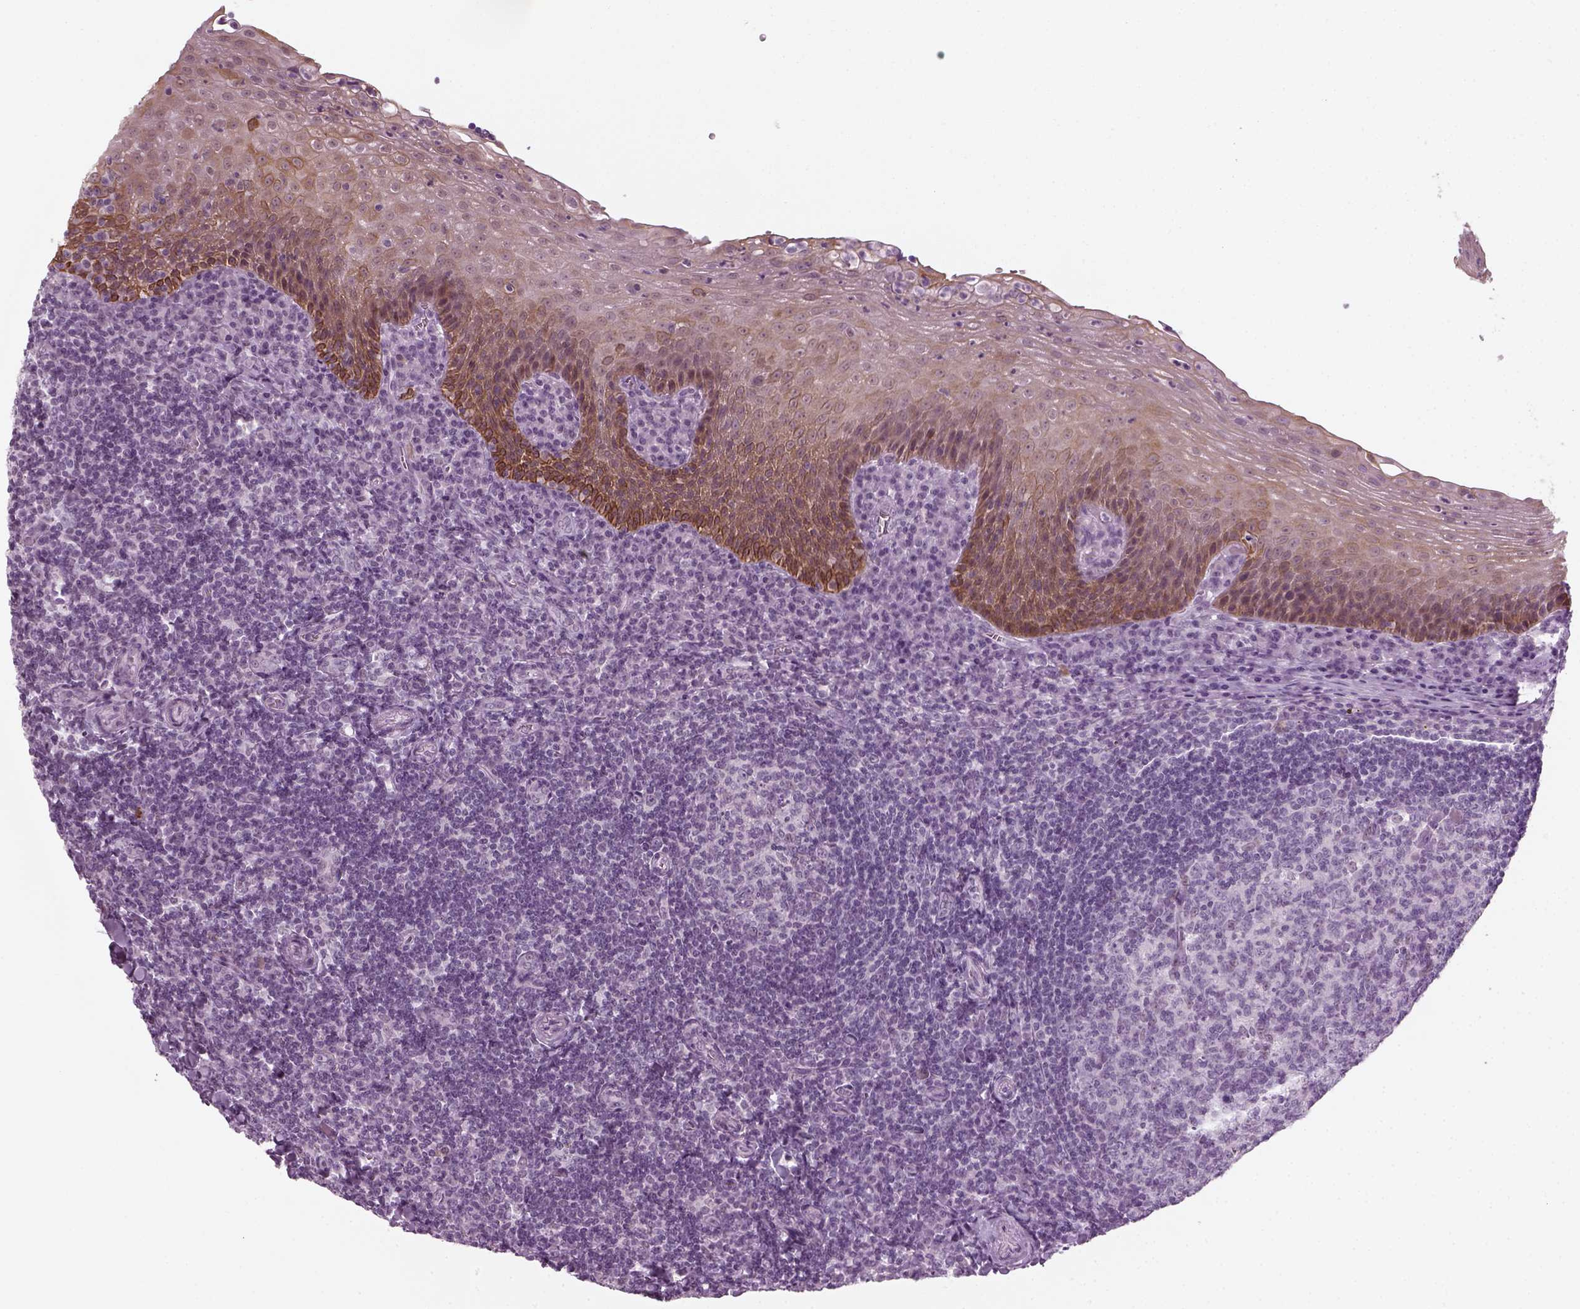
{"staining": {"intensity": "negative", "quantity": "none", "location": "none"}, "tissue": "tonsil", "cell_type": "Germinal center cells", "image_type": "normal", "snomed": [{"axis": "morphology", "description": "Normal tissue, NOS"}, {"axis": "morphology", "description": "Inflammation, NOS"}, {"axis": "topography", "description": "Tonsil"}], "caption": "High power microscopy photomicrograph of an immunohistochemistry (IHC) histopathology image of benign tonsil, revealing no significant staining in germinal center cells.", "gene": "KRT75", "patient": {"sex": "female", "age": 31}}